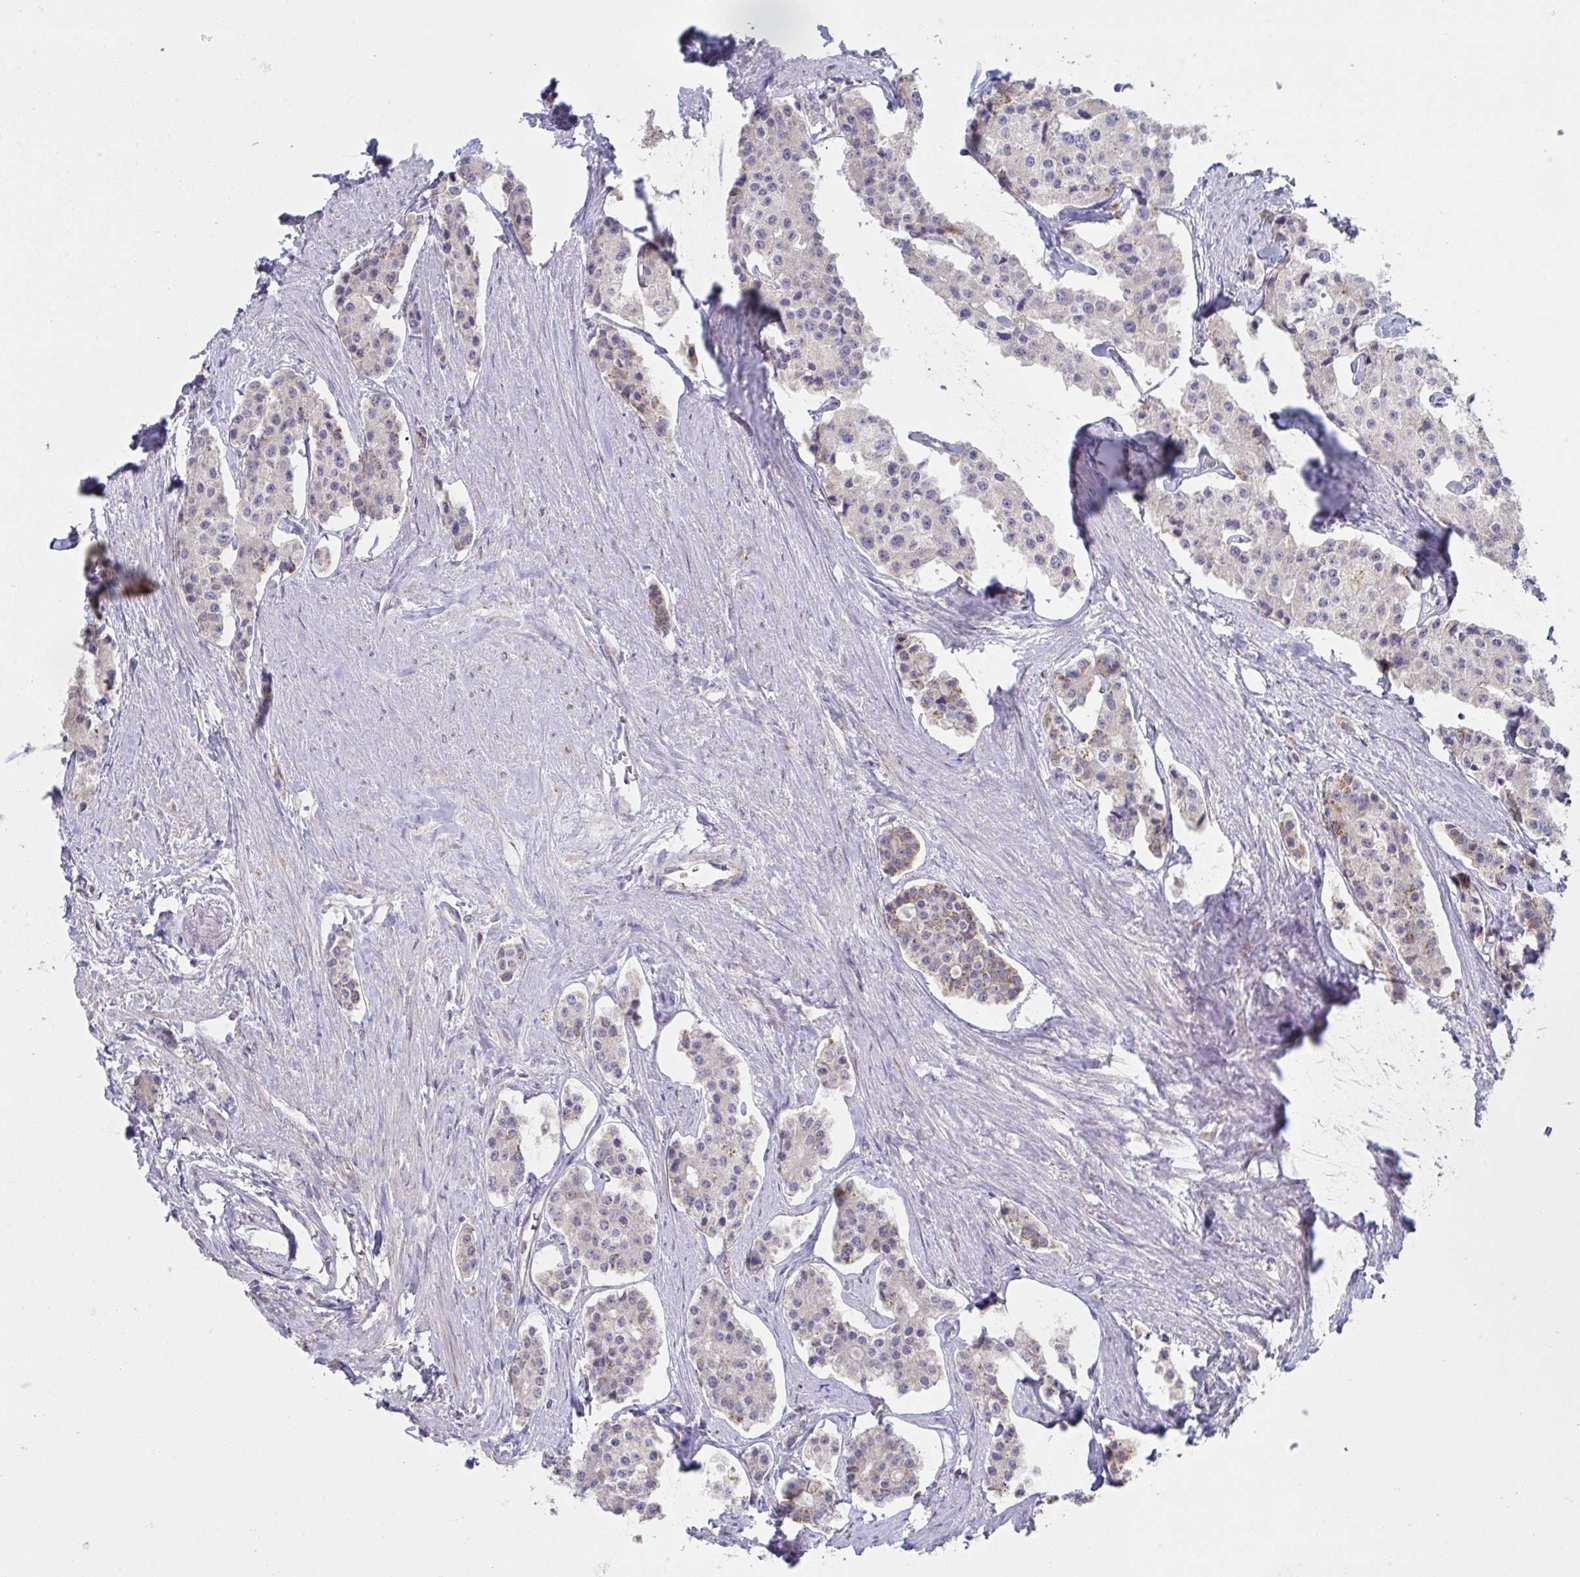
{"staining": {"intensity": "weak", "quantity": "<25%", "location": "cytoplasmic/membranous"}, "tissue": "carcinoid", "cell_type": "Tumor cells", "image_type": "cancer", "snomed": [{"axis": "morphology", "description": "Carcinoid, malignant, NOS"}, {"axis": "topography", "description": "Small intestine"}], "caption": "Carcinoid stained for a protein using IHC reveals no positivity tumor cells.", "gene": "NDUFA7", "patient": {"sex": "female", "age": 65}}